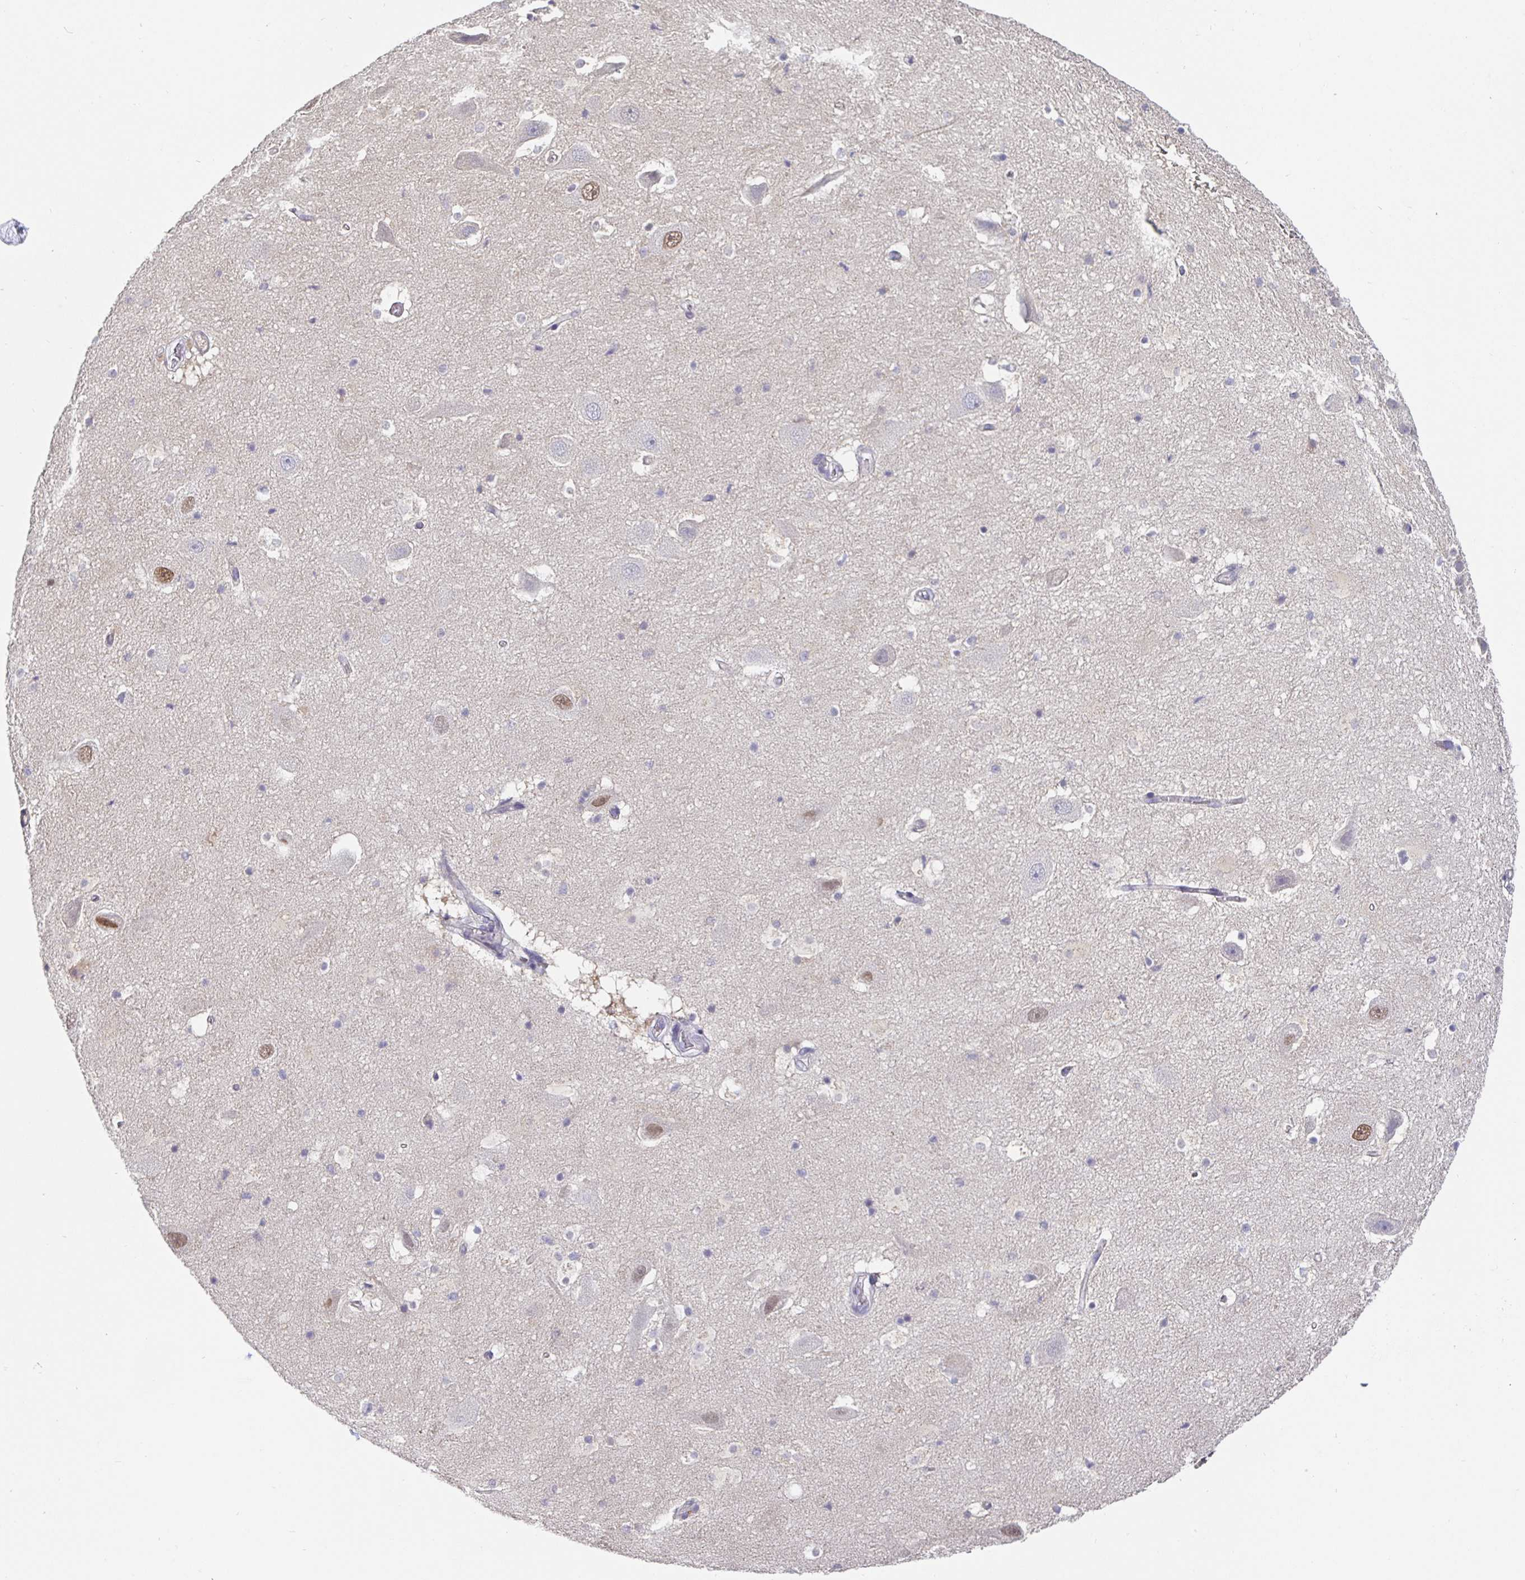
{"staining": {"intensity": "negative", "quantity": "none", "location": "none"}, "tissue": "hippocampus", "cell_type": "Glial cells", "image_type": "normal", "snomed": [{"axis": "morphology", "description": "Normal tissue, NOS"}, {"axis": "topography", "description": "Hippocampus"}], "caption": "This histopathology image is of benign hippocampus stained with immunohistochemistry to label a protein in brown with the nuclei are counter-stained blue. There is no expression in glial cells.", "gene": "SATB1", "patient": {"sex": "male", "age": 26}}